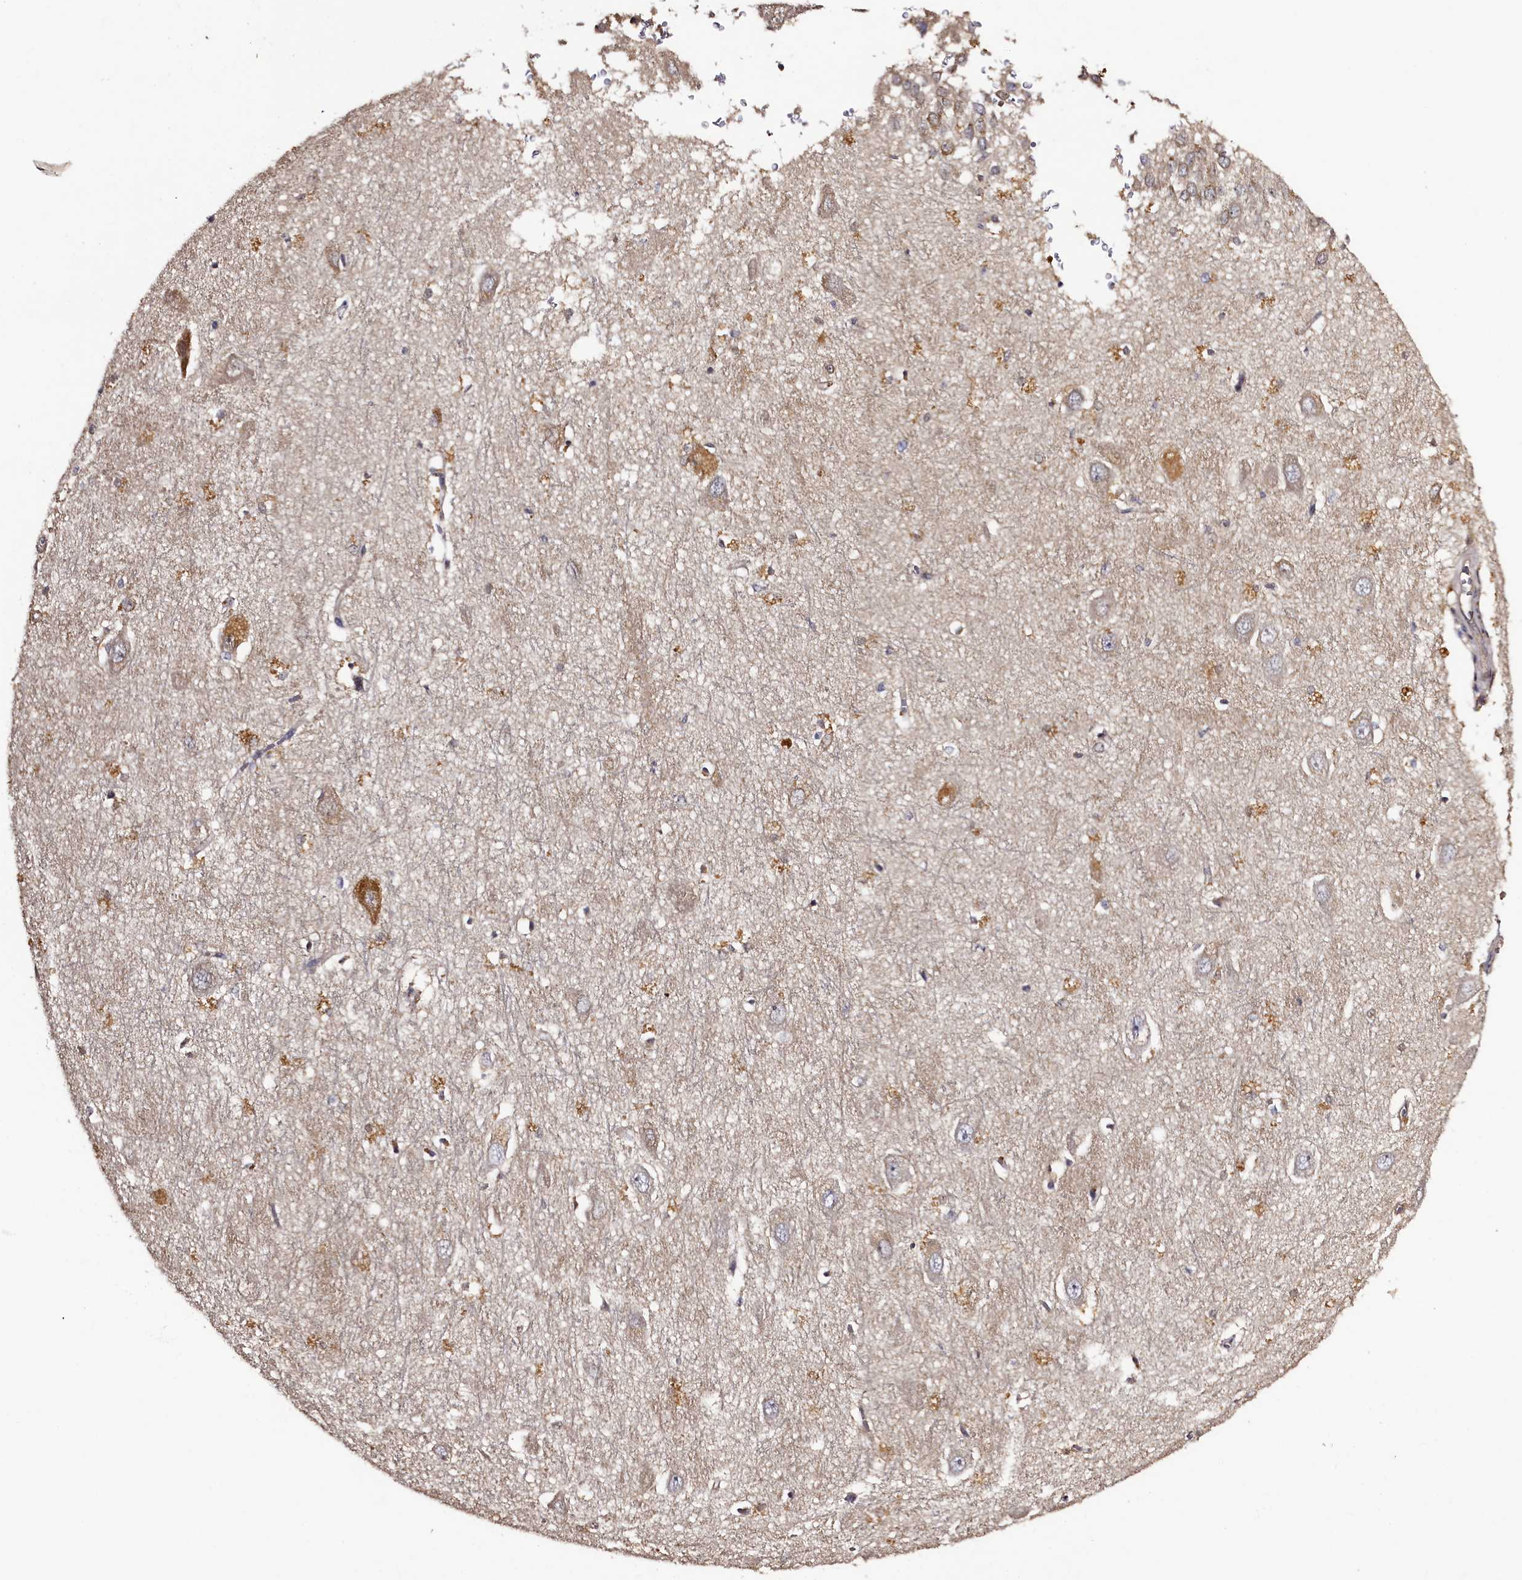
{"staining": {"intensity": "negative", "quantity": "none", "location": "none"}, "tissue": "hippocampus", "cell_type": "Glial cells", "image_type": "normal", "snomed": [{"axis": "morphology", "description": "Normal tissue, NOS"}, {"axis": "topography", "description": "Hippocampus"}], "caption": "High magnification brightfield microscopy of normal hippocampus stained with DAB (brown) and counterstained with hematoxylin (blue): glial cells show no significant positivity.", "gene": "TK2", "patient": {"sex": "female", "age": 64}}